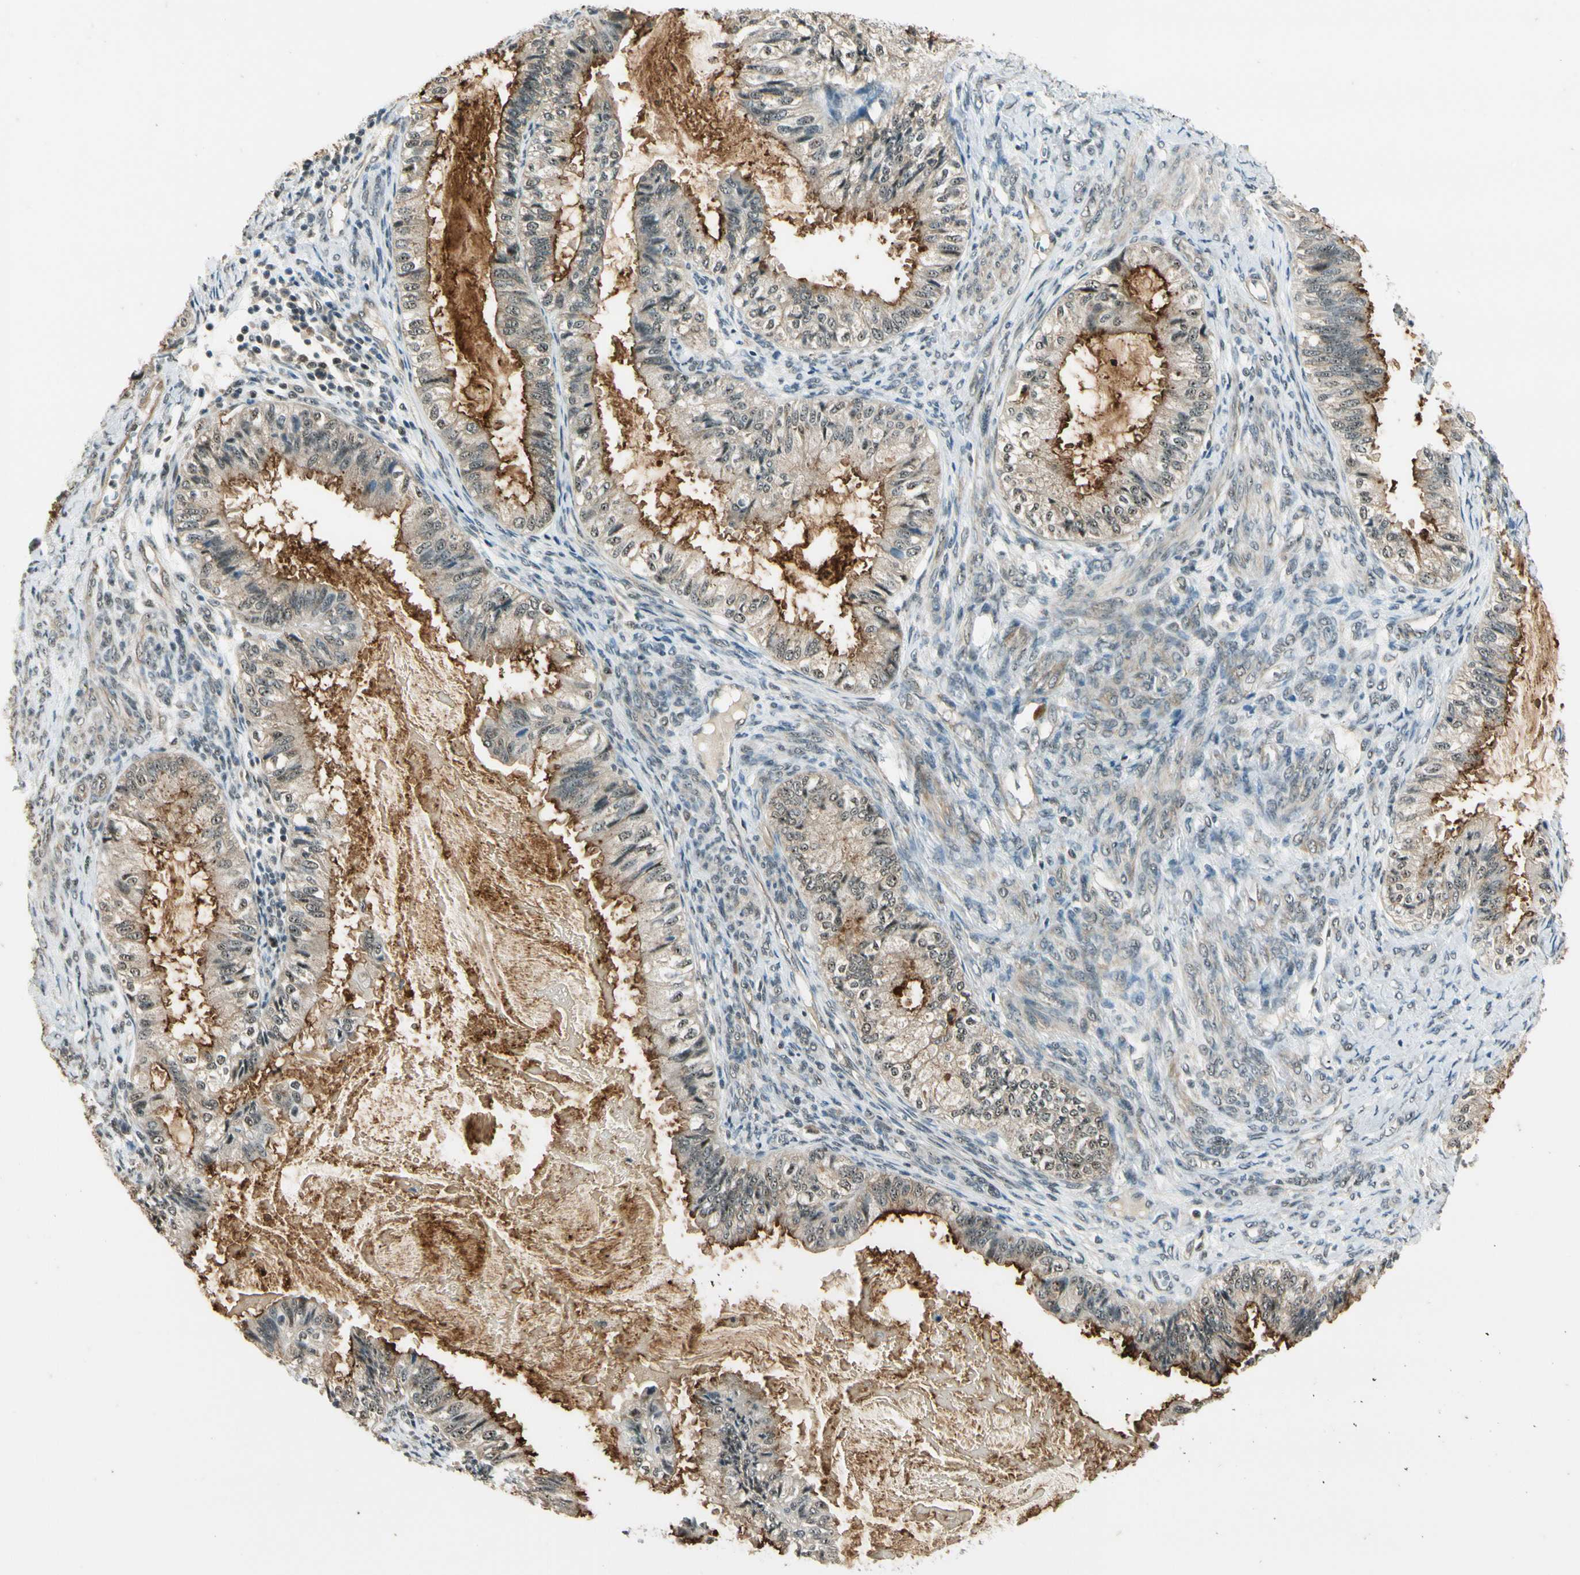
{"staining": {"intensity": "weak", "quantity": ">75%", "location": "cytoplasmic/membranous"}, "tissue": "cervical cancer", "cell_type": "Tumor cells", "image_type": "cancer", "snomed": [{"axis": "morphology", "description": "Normal tissue, NOS"}, {"axis": "morphology", "description": "Adenocarcinoma, NOS"}, {"axis": "topography", "description": "Cervix"}, {"axis": "topography", "description": "Endometrium"}], "caption": "Tumor cells reveal low levels of weak cytoplasmic/membranous expression in about >75% of cells in human cervical cancer.", "gene": "MCPH1", "patient": {"sex": "female", "age": 86}}